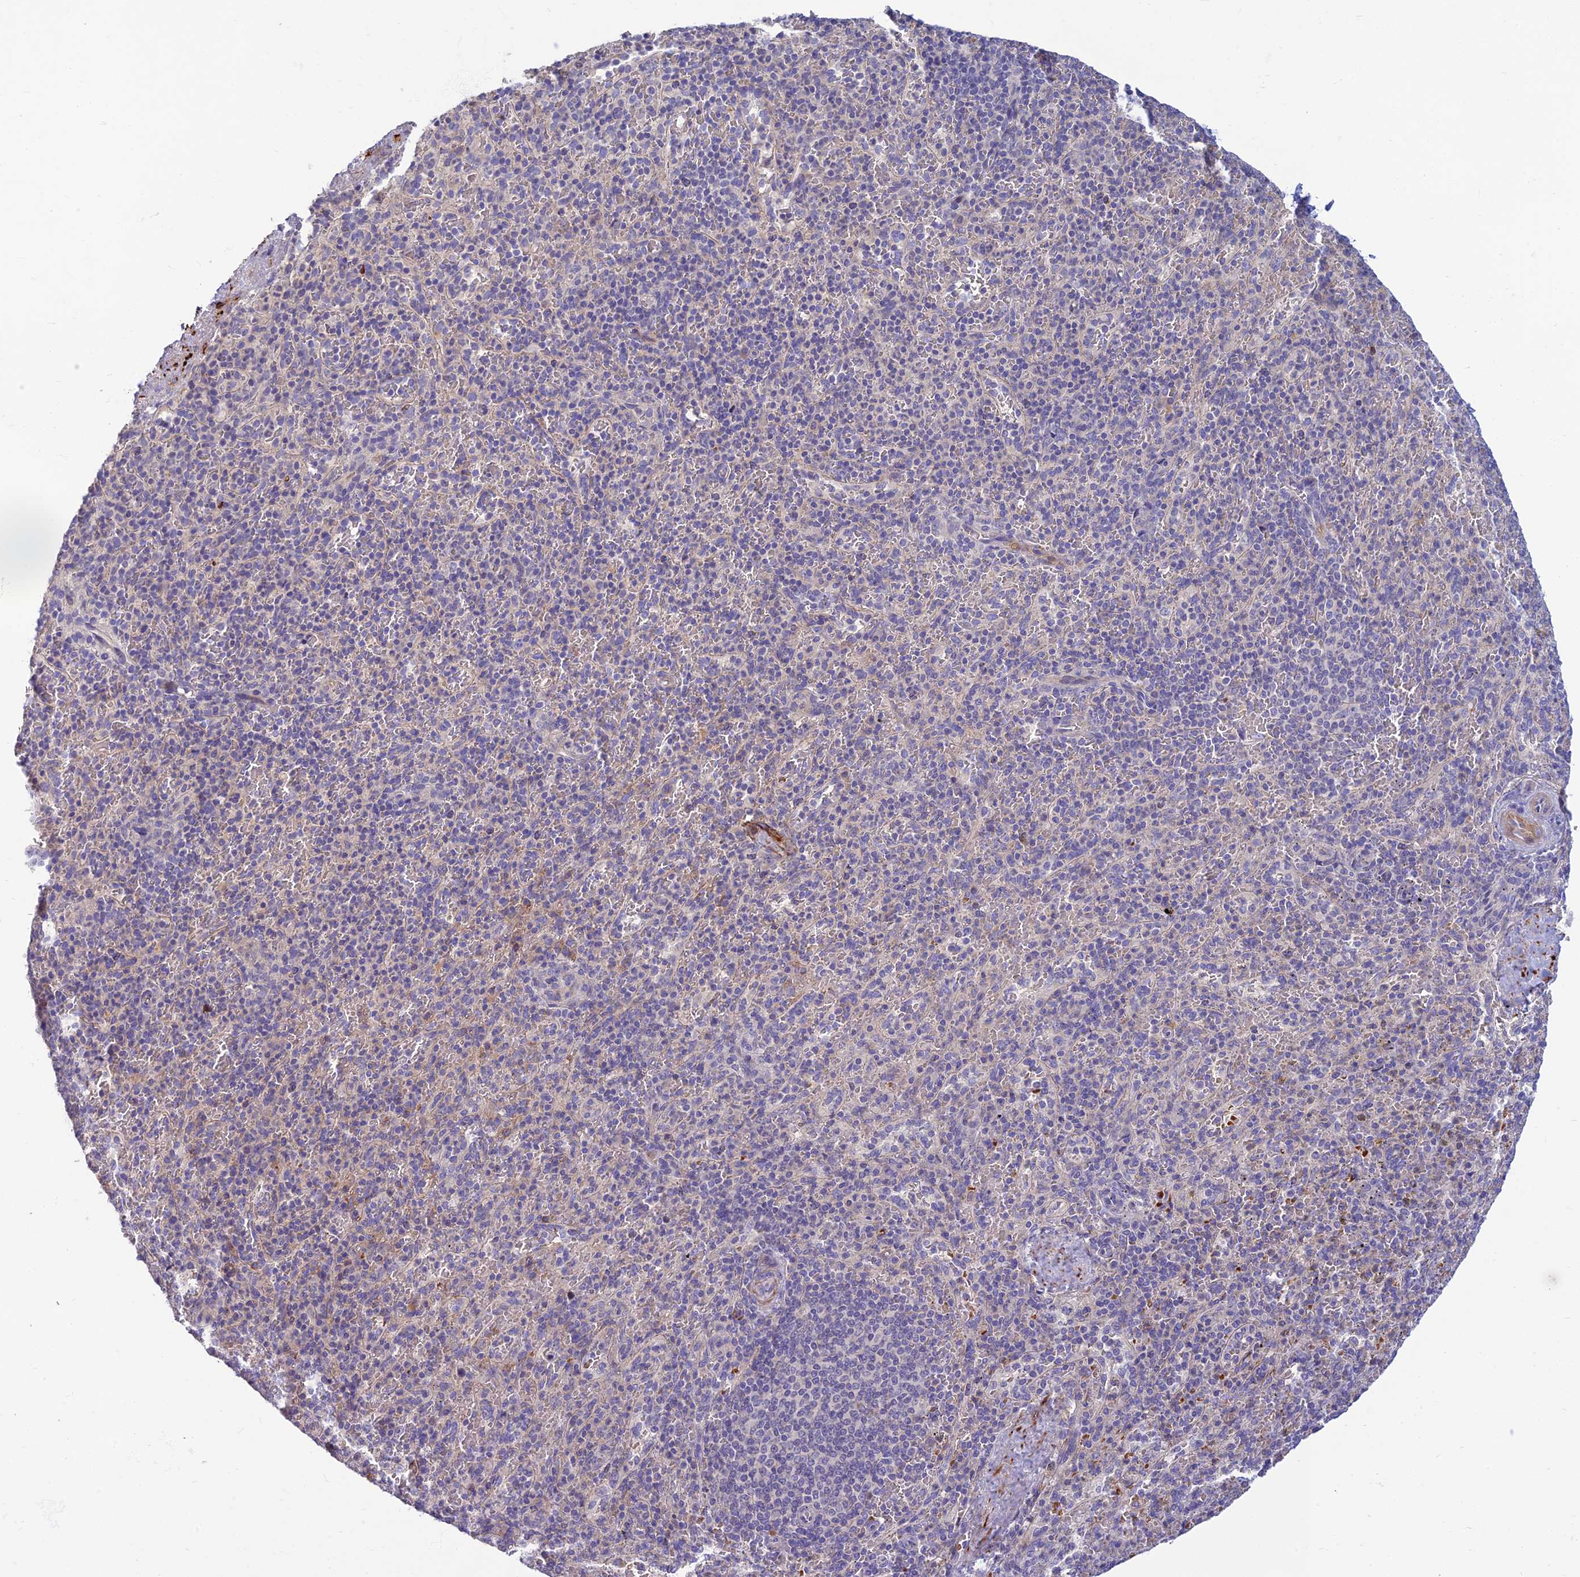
{"staining": {"intensity": "negative", "quantity": "none", "location": "none"}, "tissue": "spleen", "cell_type": "Cells in red pulp", "image_type": "normal", "snomed": [{"axis": "morphology", "description": "Normal tissue, NOS"}, {"axis": "topography", "description": "Spleen"}], "caption": "Immunohistochemistry micrograph of unremarkable spleen stained for a protein (brown), which shows no positivity in cells in red pulp.", "gene": "CLIP4", "patient": {"sex": "male", "age": 82}}